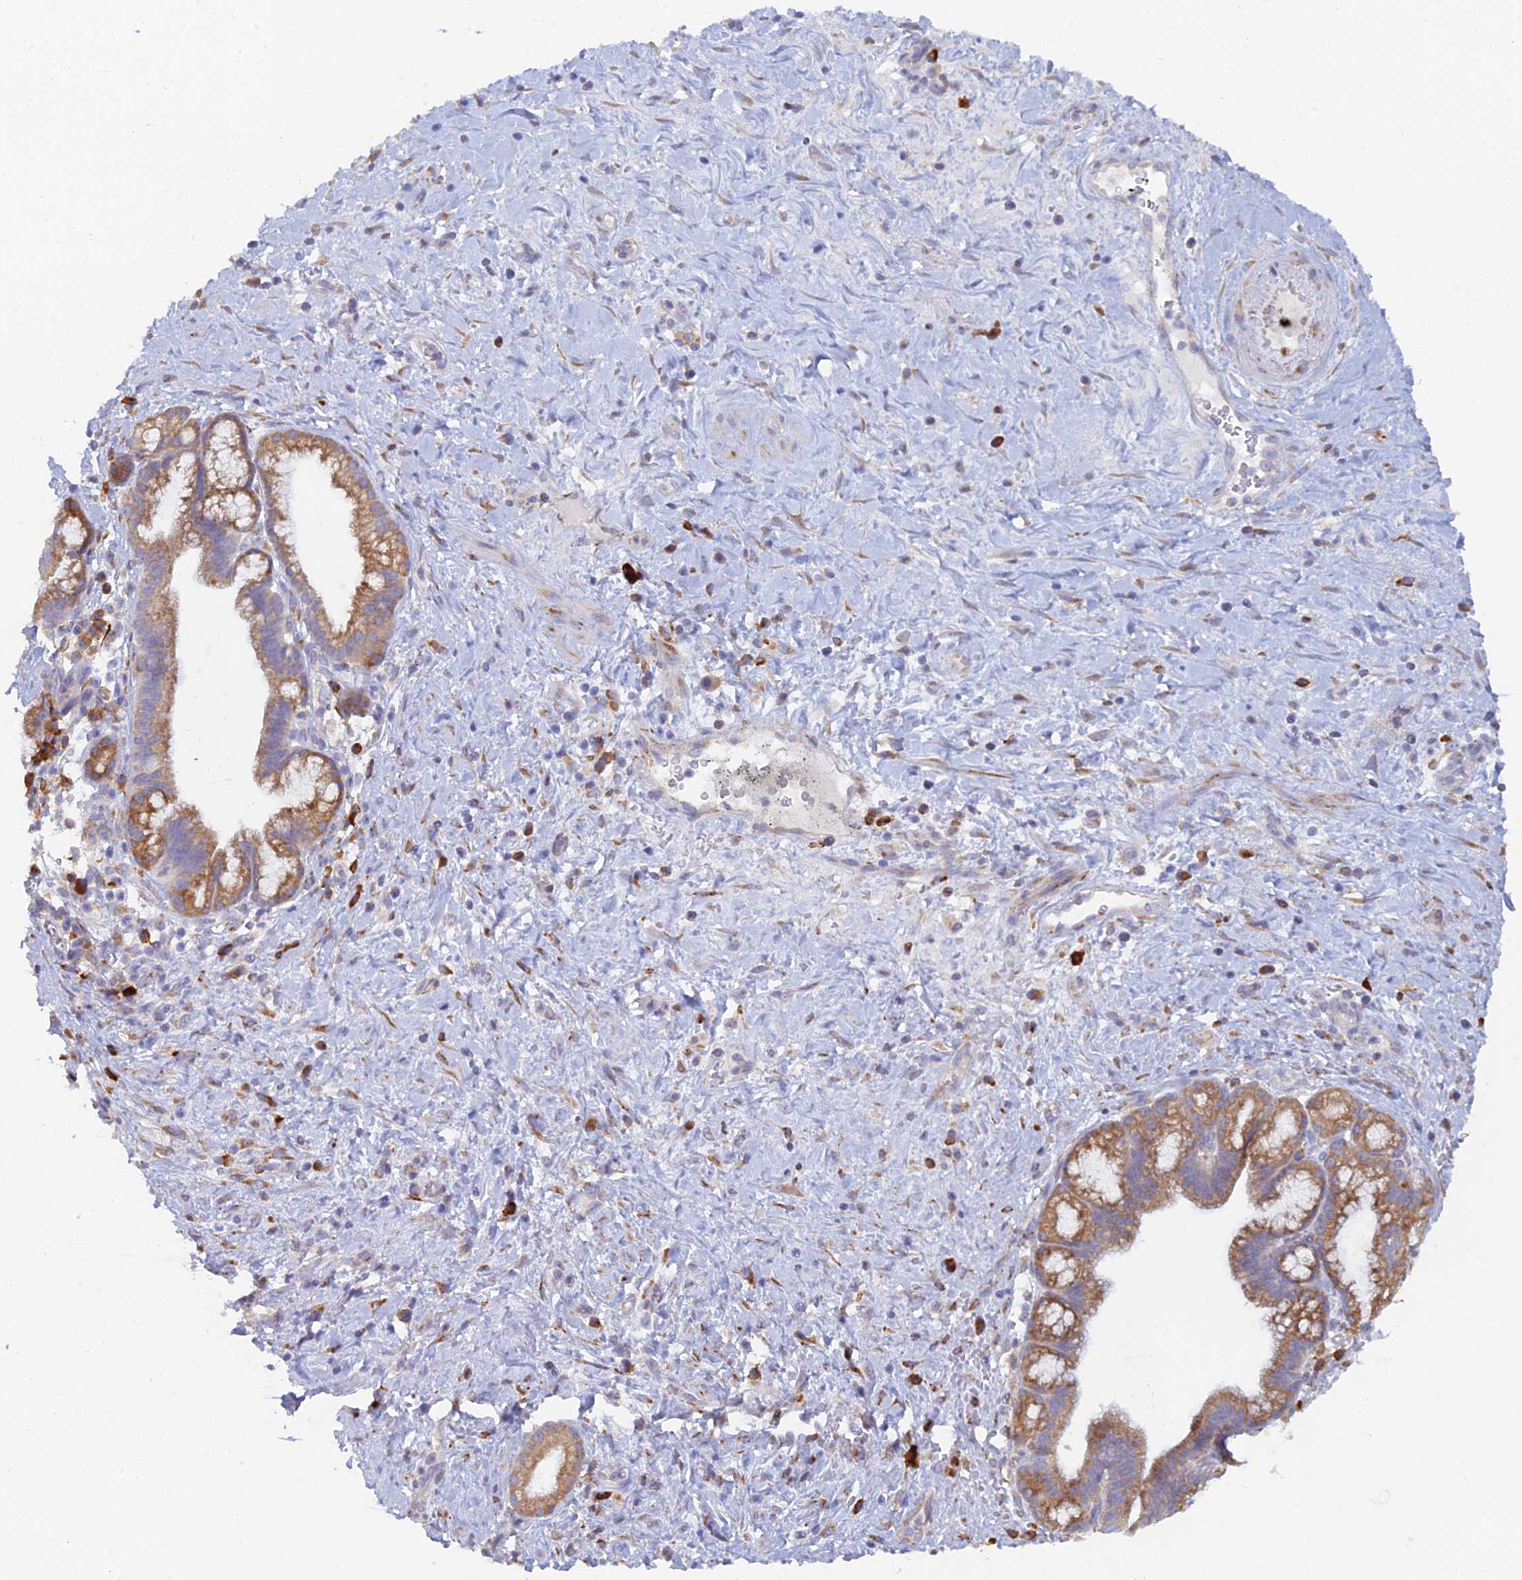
{"staining": {"intensity": "moderate", "quantity": ">75%", "location": "cytoplasmic/membranous"}, "tissue": "pancreatic cancer", "cell_type": "Tumor cells", "image_type": "cancer", "snomed": [{"axis": "morphology", "description": "Adenocarcinoma, NOS"}, {"axis": "topography", "description": "Pancreas"}], "caption": "Moderate cytoplasmic/membranous expression for a protein is seen in approximately >75% of tumor cells of pancreatic cancer (adenocarcinoma) using immunohistochemistry.", "gene": "WDR35", "patient": {"sex": "male", "age": 72}}